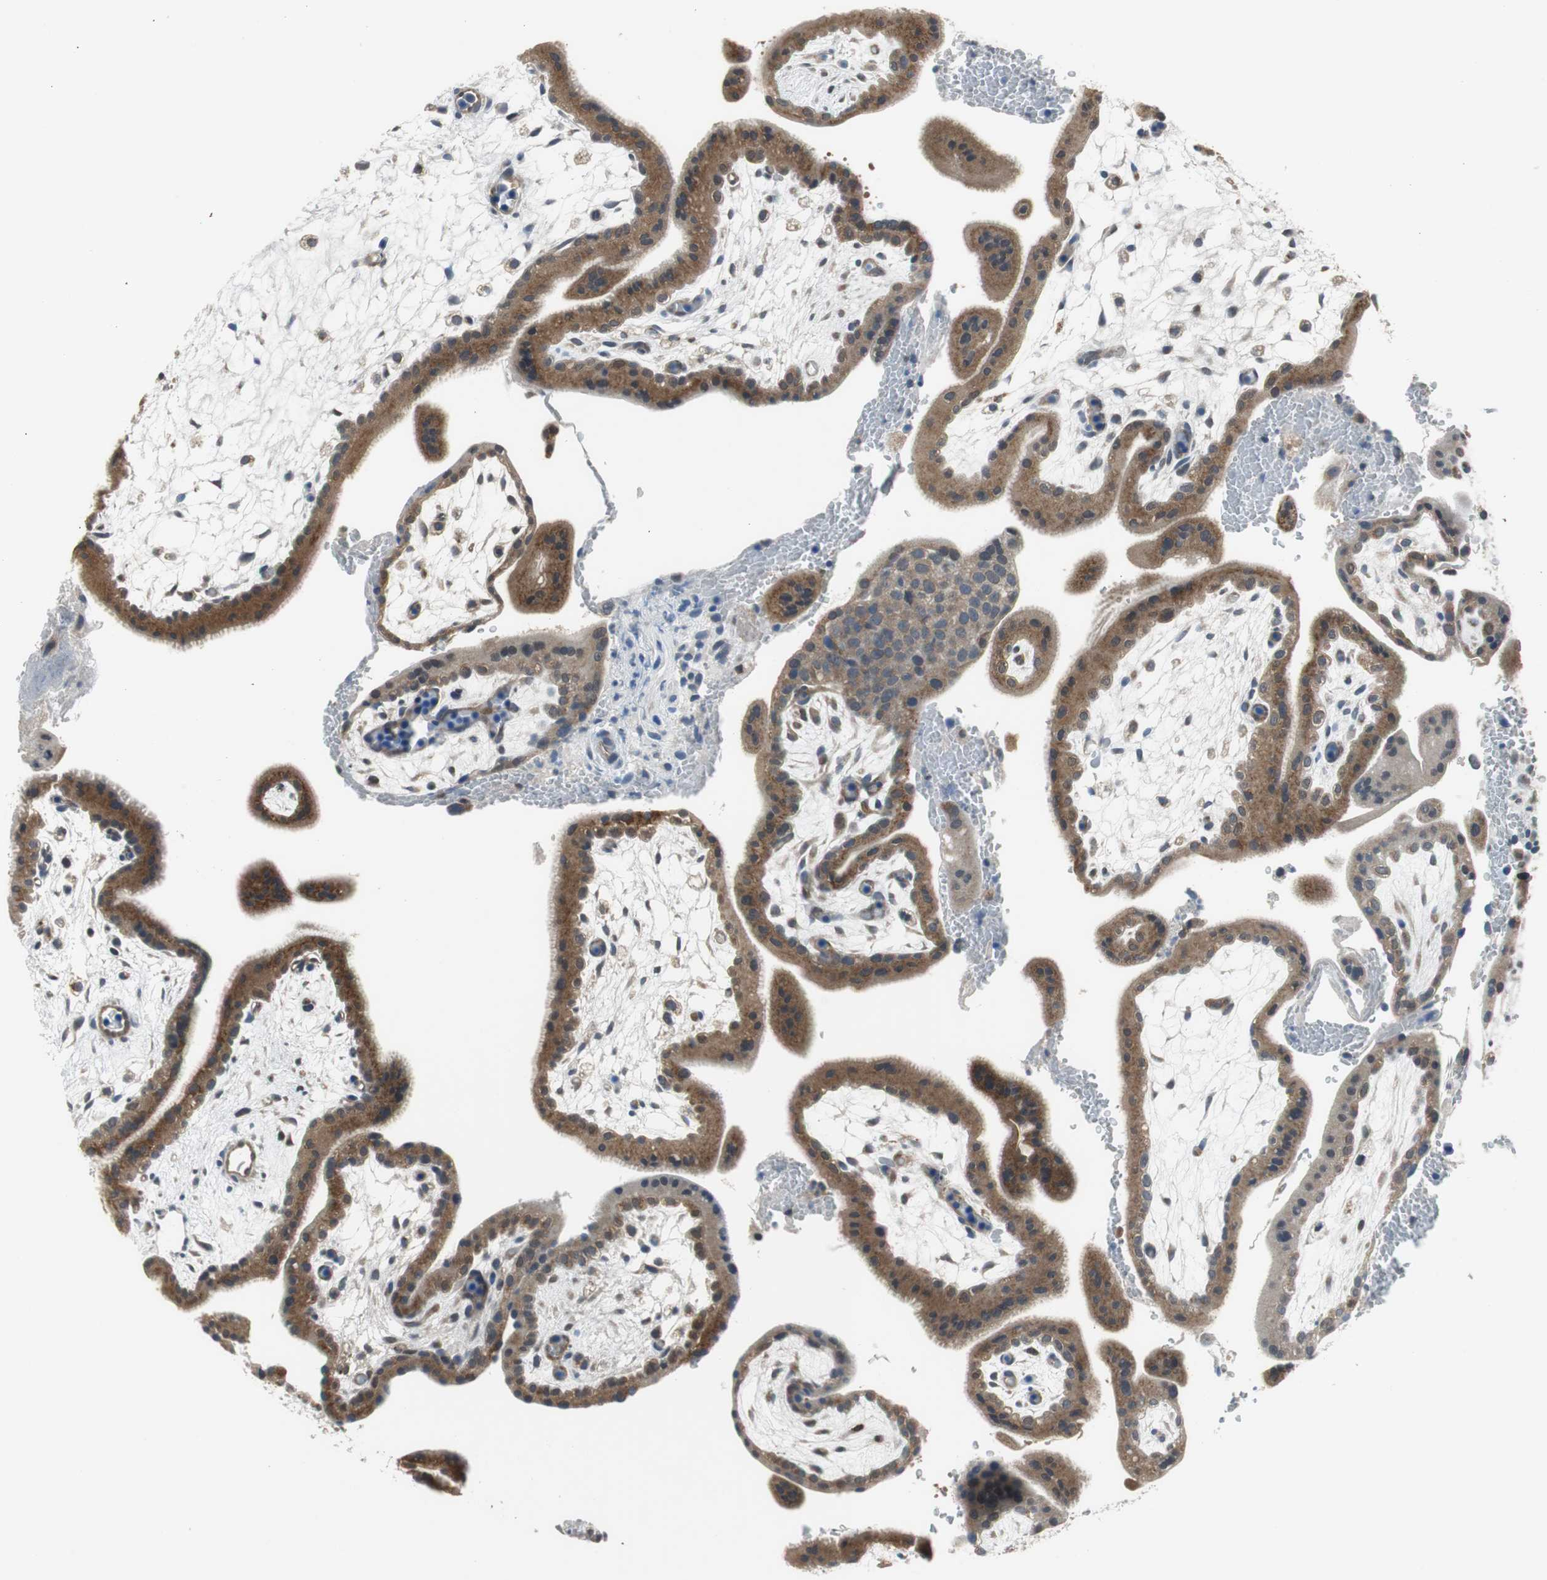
{"staining": {"intensity": "negative", "quantity": "none", "location": "none"}, "tissue": "placenta", "cell_type": "Decidual cells", "image_type": "normal", "snomed": [{"axis": "morphology", "description": "Normal tissue, NOS"}, {"axis": "topography", "description": "Placenta"}], "caption": "DAB immunohistochemical staining of normal placenta shows no significant expression in decidual cells. (Brightfield microscopy of DAB (3,3'-diaminobenzidine) immunohistochemistry at high magnification).", "gene": "PLAA", "patient": {"sex": "female", "age": 35}}